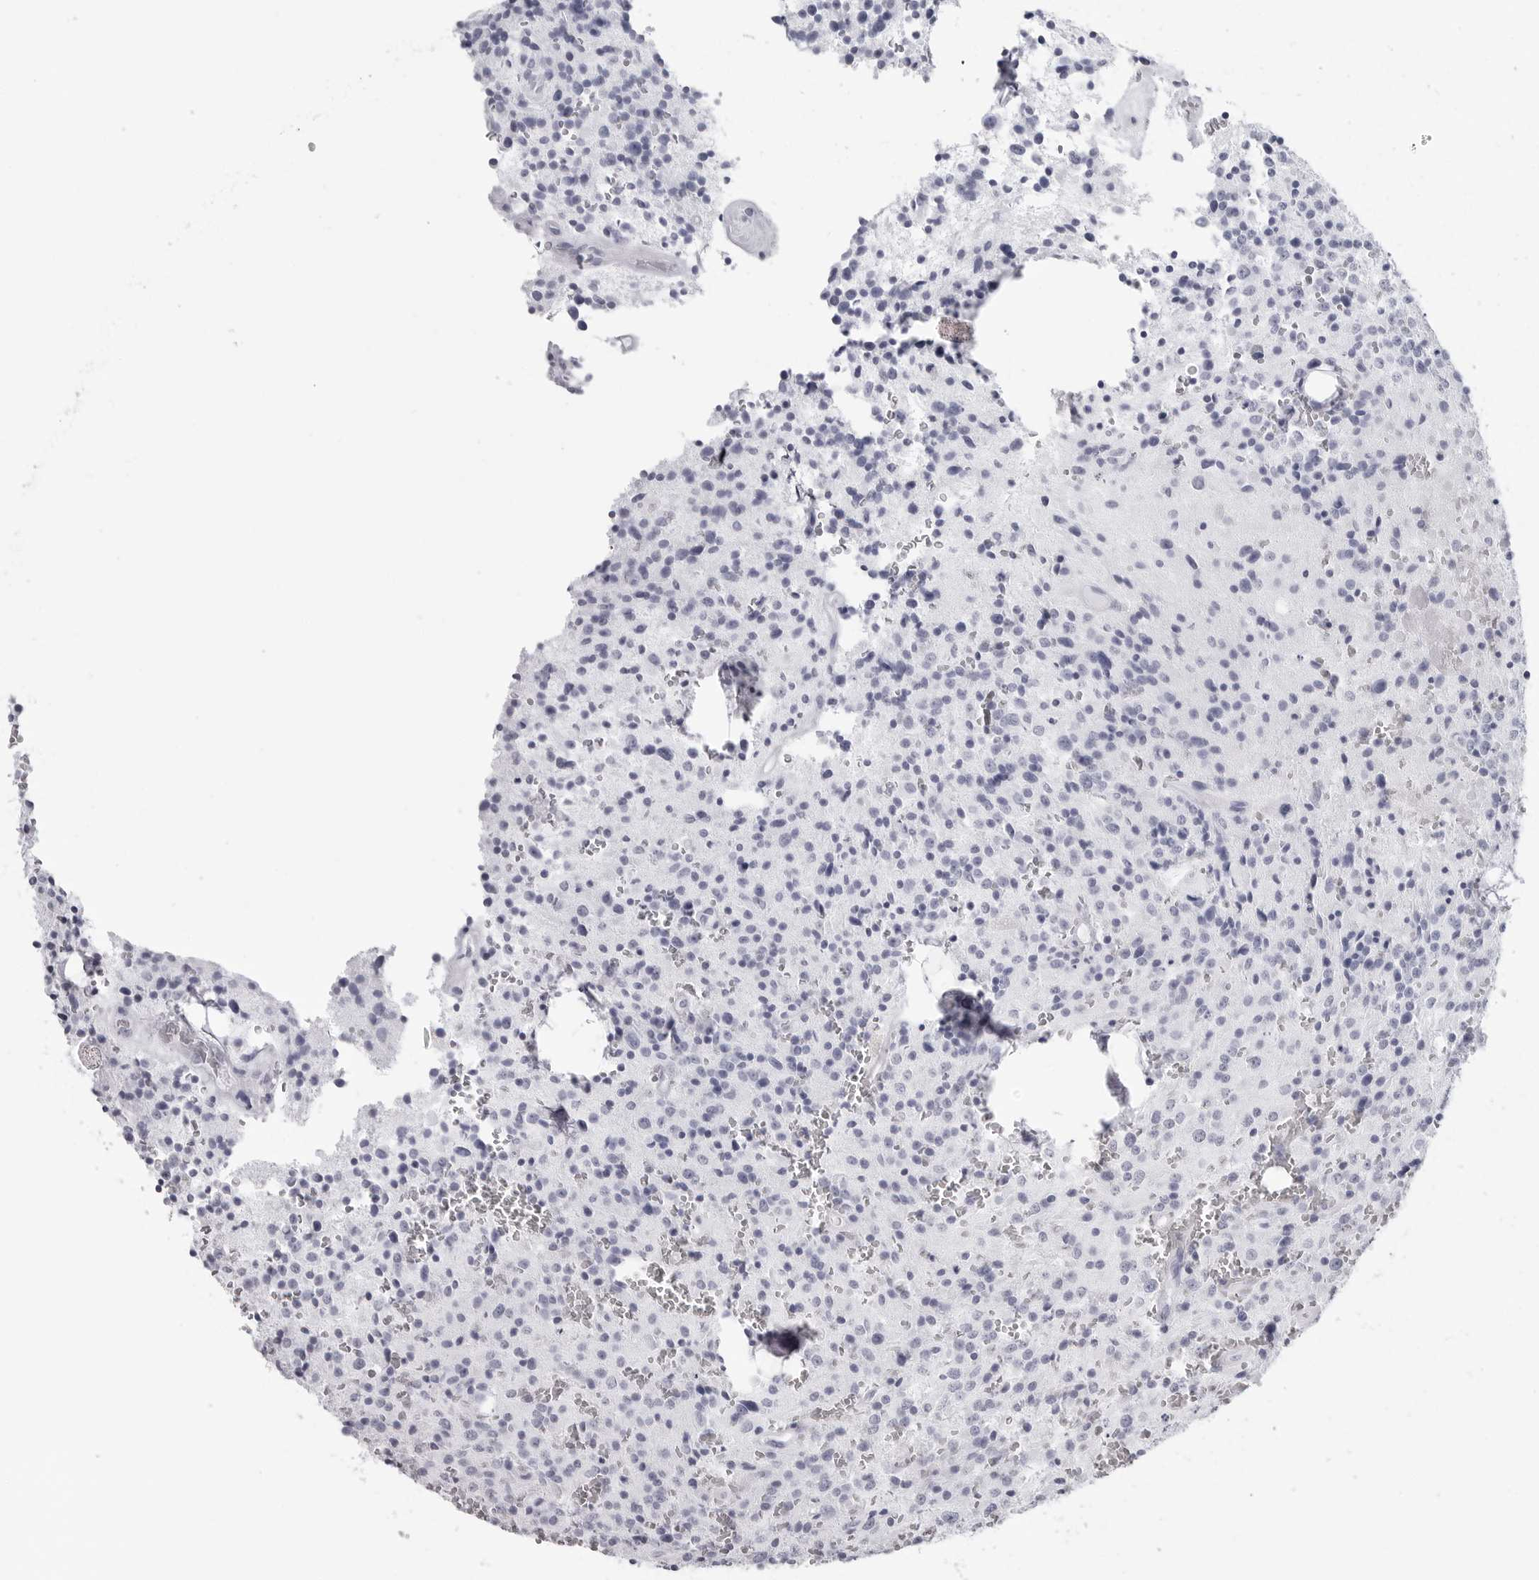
{"staining": {"intensity": "negative", "quantity": "none", "location": "none"}, "tissue": "glioma", "cell_type": "Tumor cells", "image_type": "cancer", "snomed": [{"axis": "morphology", "description": "Glioma, malignant, Low grade"}, {"axis": "topography", "description": "Brain"}], "caption": "DAB immunohistochemical staining of malignant glioma (low-grade) reveals no significant expression in tumor cells.", "gene": "CST2", "patient": {"sex": "male", "age": 58}}